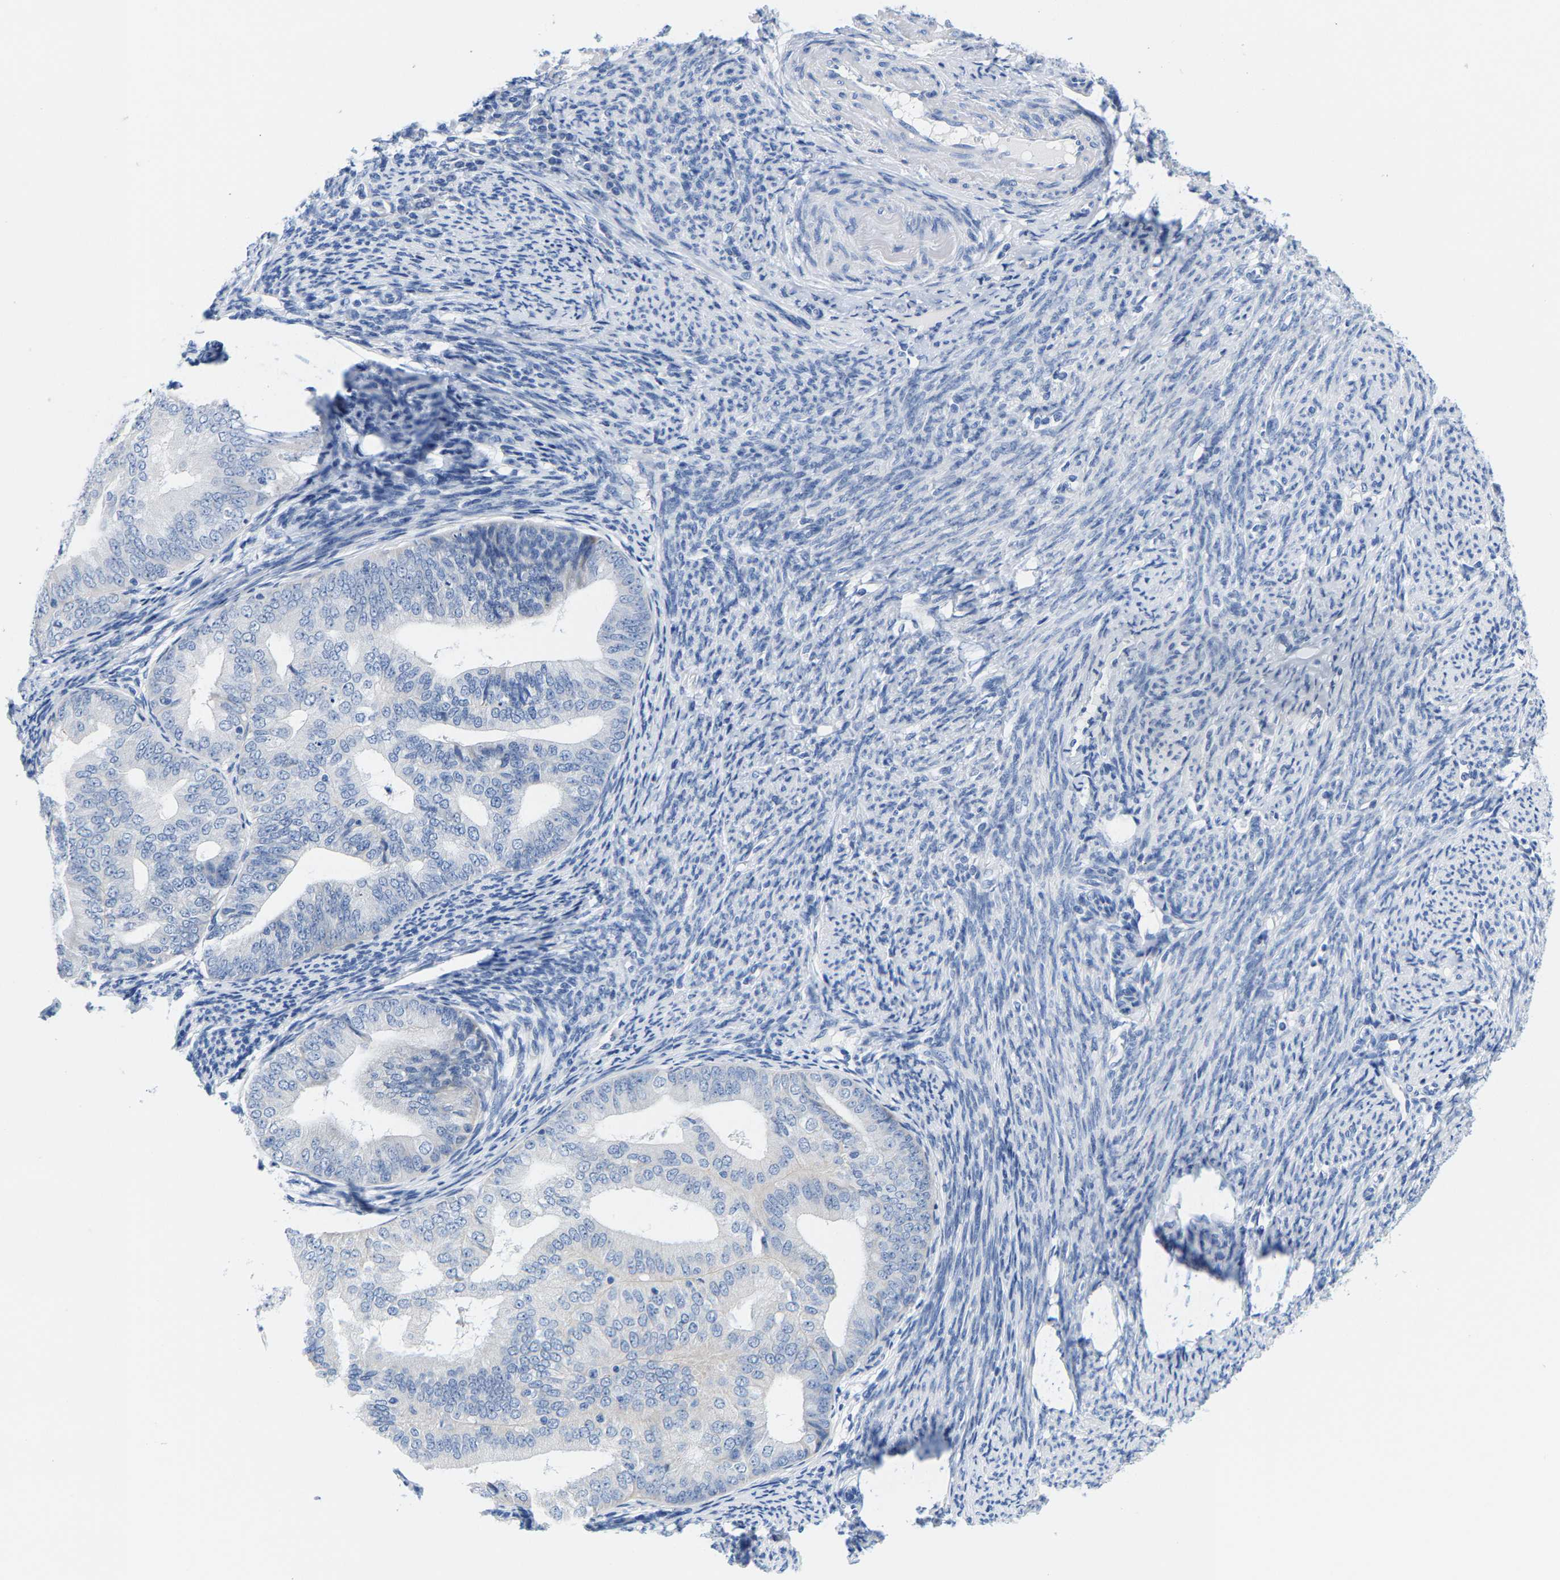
{"staining": {"intensity": "negative", "quantity": "none", "location": "none"}, "tissue": "endometrial cancer", "cell_type": "Tumor cells", "image_type": "cancer", "snomed": [{"axis": "morphology", "description": "Adenocarcinoma, NOS"}, {"axis": "topography", "description": "Endometrium"}], "caption": "Histopathology image shows no significant protein staining in tumor cells of endometrial cancer (adenocarcinoma).", "gene": "KLHL1", "patient": {"sex": "female", "age": 63}}